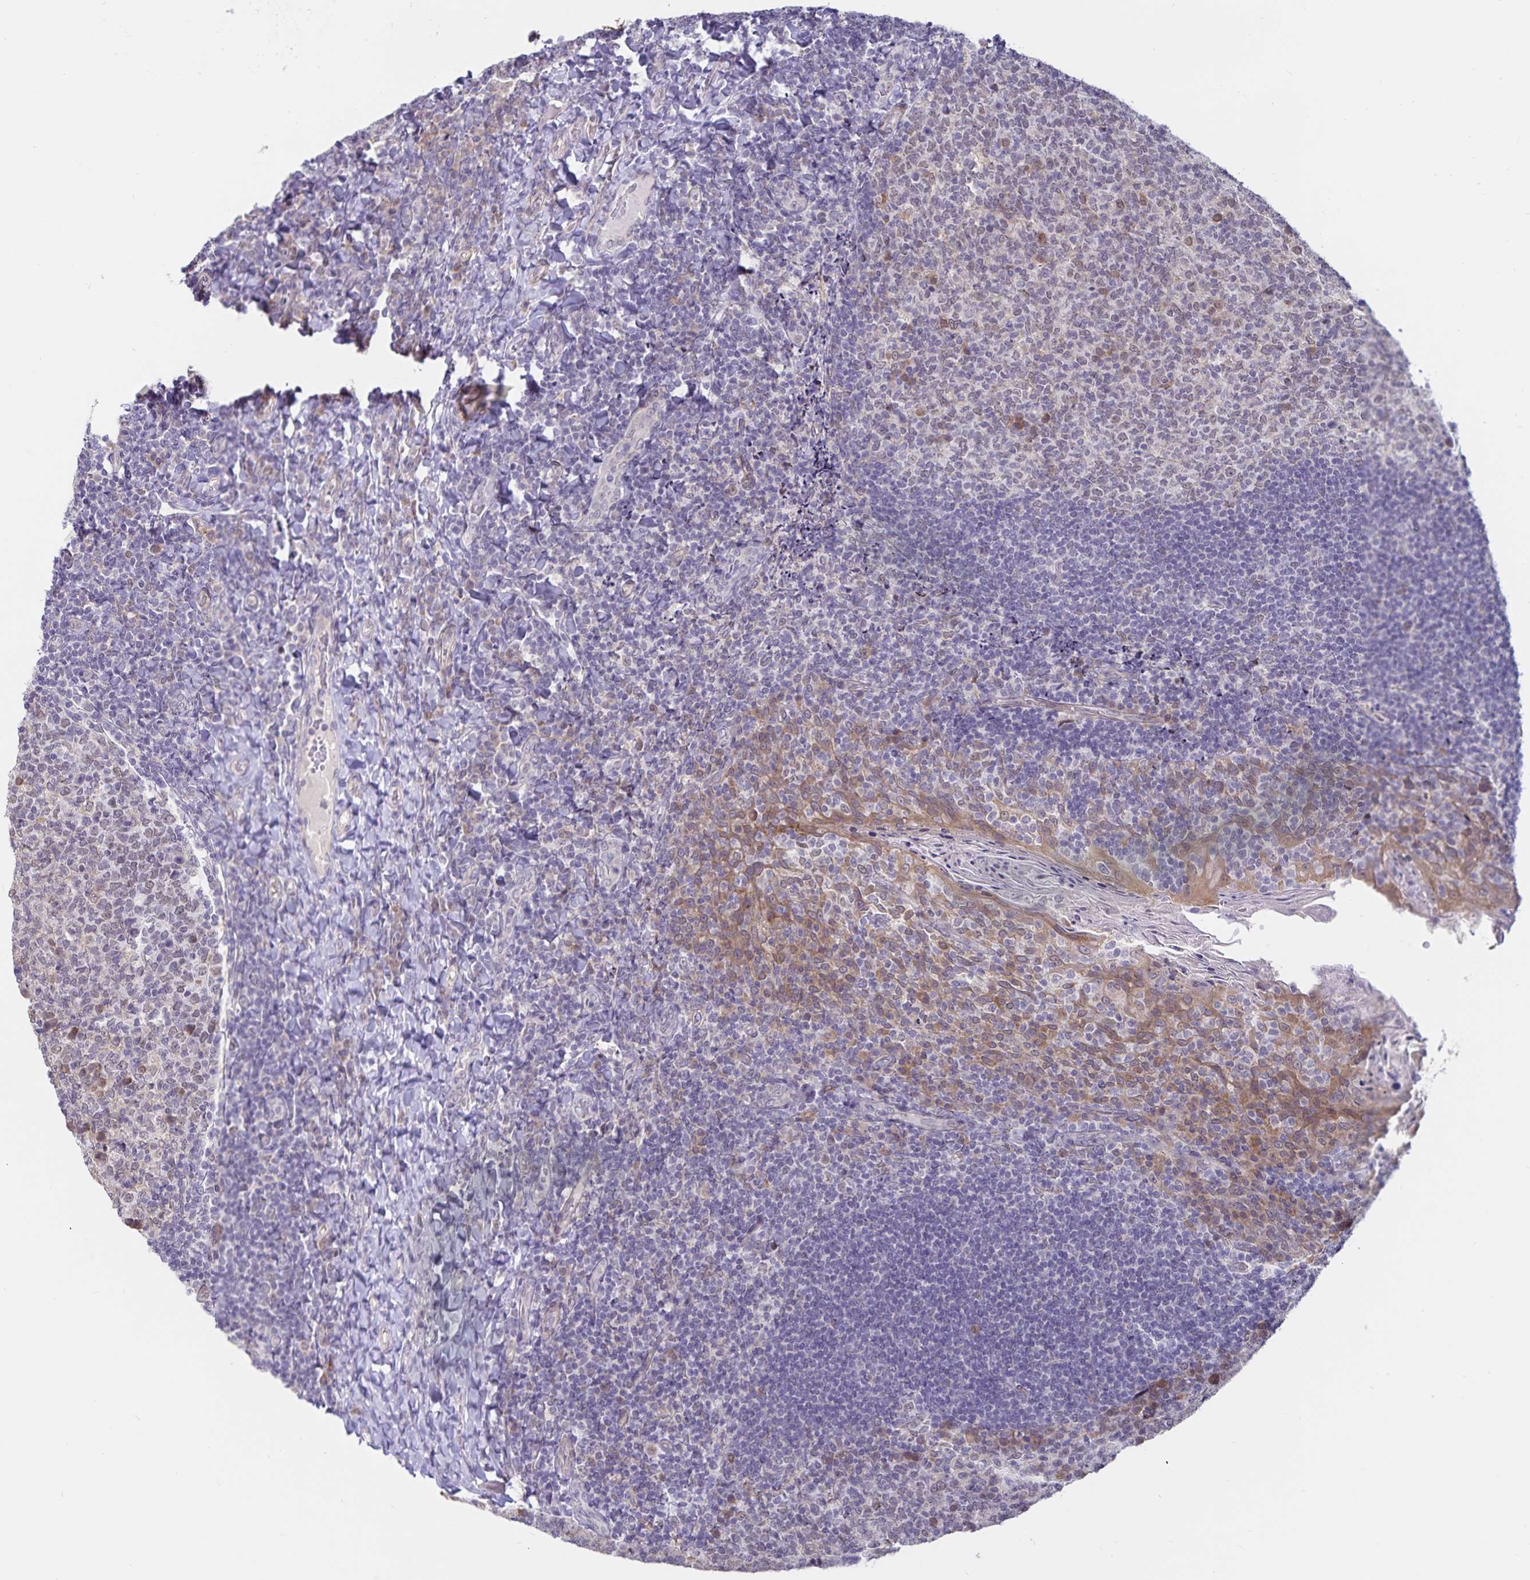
{"staining": {"intensity": "negative", "quantity": "none", "location": "none"}, "tissue": "tonsil", "cell_type": "Germinal center cells", "image_type": "normal", "snomed": [{"axis": "morphology", "description": "Normal tissue, NOS"}, {"axis": "topography", "description": "Tonsil"}], "caption": "The histopathology image shows no significant positivity in germinal center cells of tonsil.", "gene": "ATP2A2", "patient": {"sex": "female", "age": 10}}